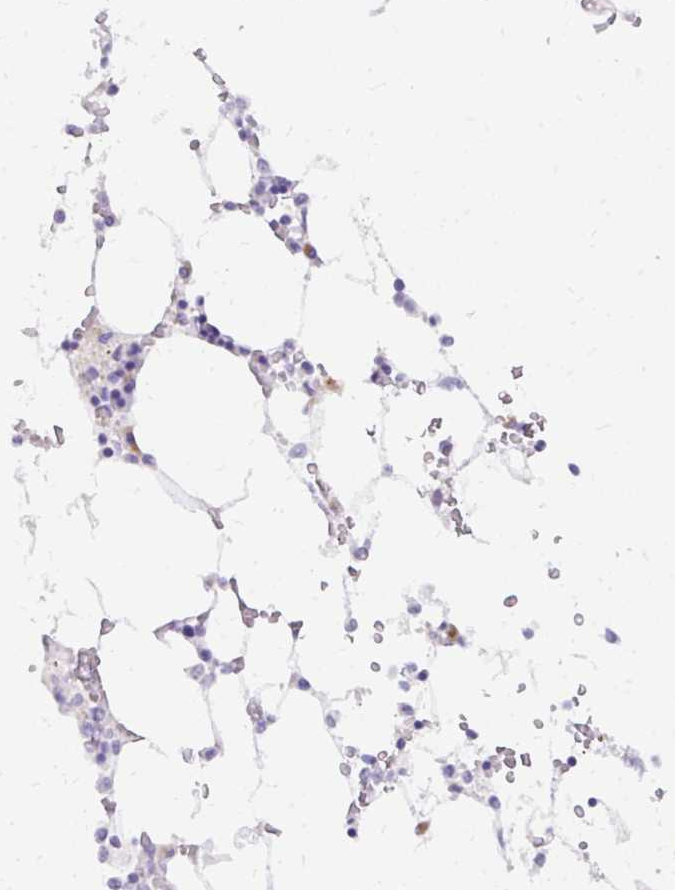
{"staining": {"intensity": "negative", "quantity": "none", "location": "none"}, "tissue": "bone marrow", "cell_type": "Hematopoietic cells", "image_type": "normal", "snomed": [{"axis": "morphology", "description": "Normal tissue, NOS"}, {"axis": "topography", "description": "Bone marrow"}], "caption": "An immunohistochemistry (IHC) micrograph of benign bone marrow is shown. There is no staining in hematopoietic cells of bone marrow.", "gene": "GOLGA8A", "patient": {"sex": "male", "age": 64}}